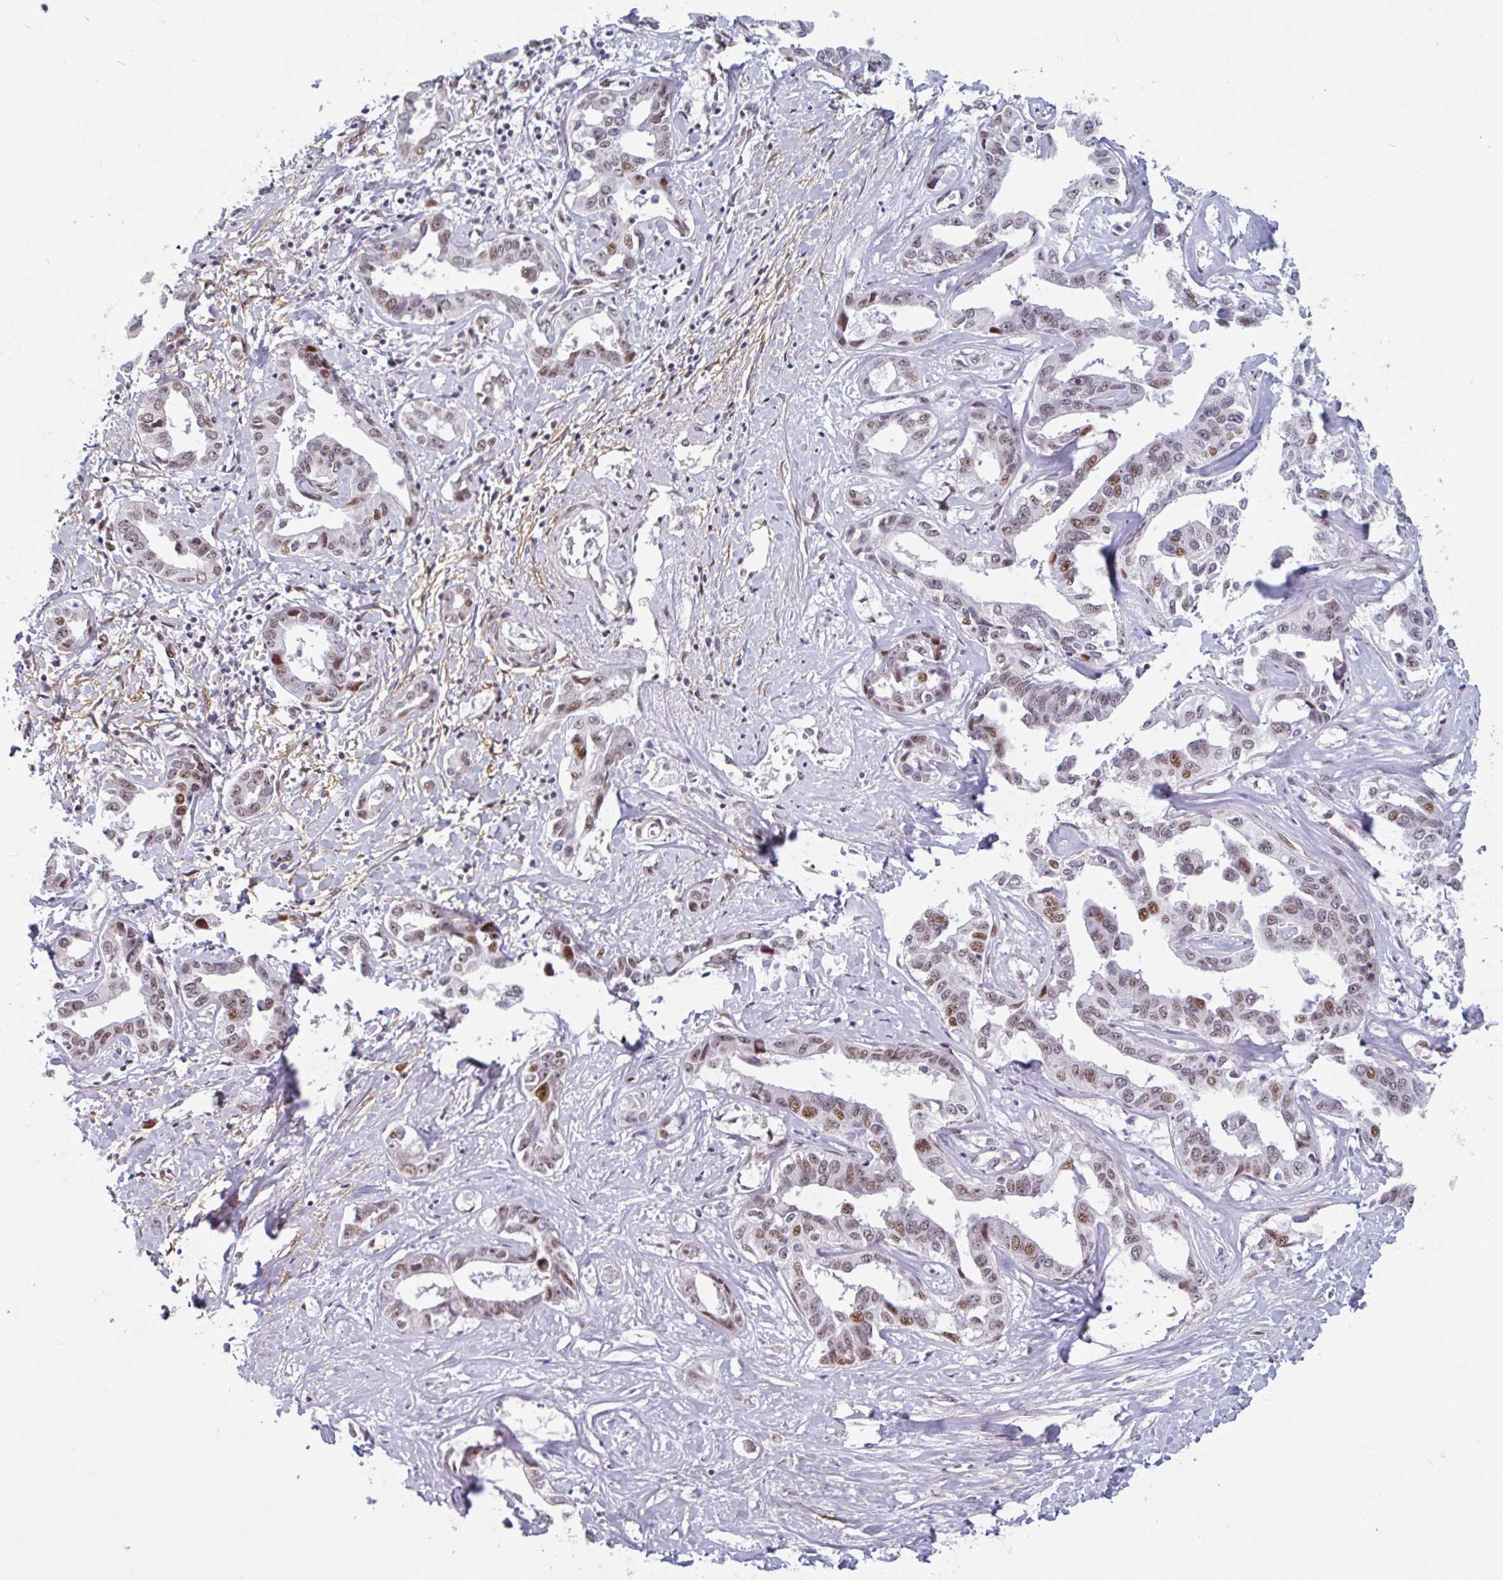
{"staining": {"intensity": "moderate", "quantity": "25%-75%", "location": "nuclear"}, "tissue": "liver cancer", "cell_type": "Tumor cells", "image_type": "cancer", "snomed": [{"axis": "morphology", "description": "Cholangiocarcinoma"}, {"axis": "topography", "description": "Liver"}], "caption": "Protein expression analysis of liver cancer reveals moderate nuclear staining in about 25%-75% of tumor cells.", "gene": "TMEM119", "patient": {"sex": "male", "age": 59}}